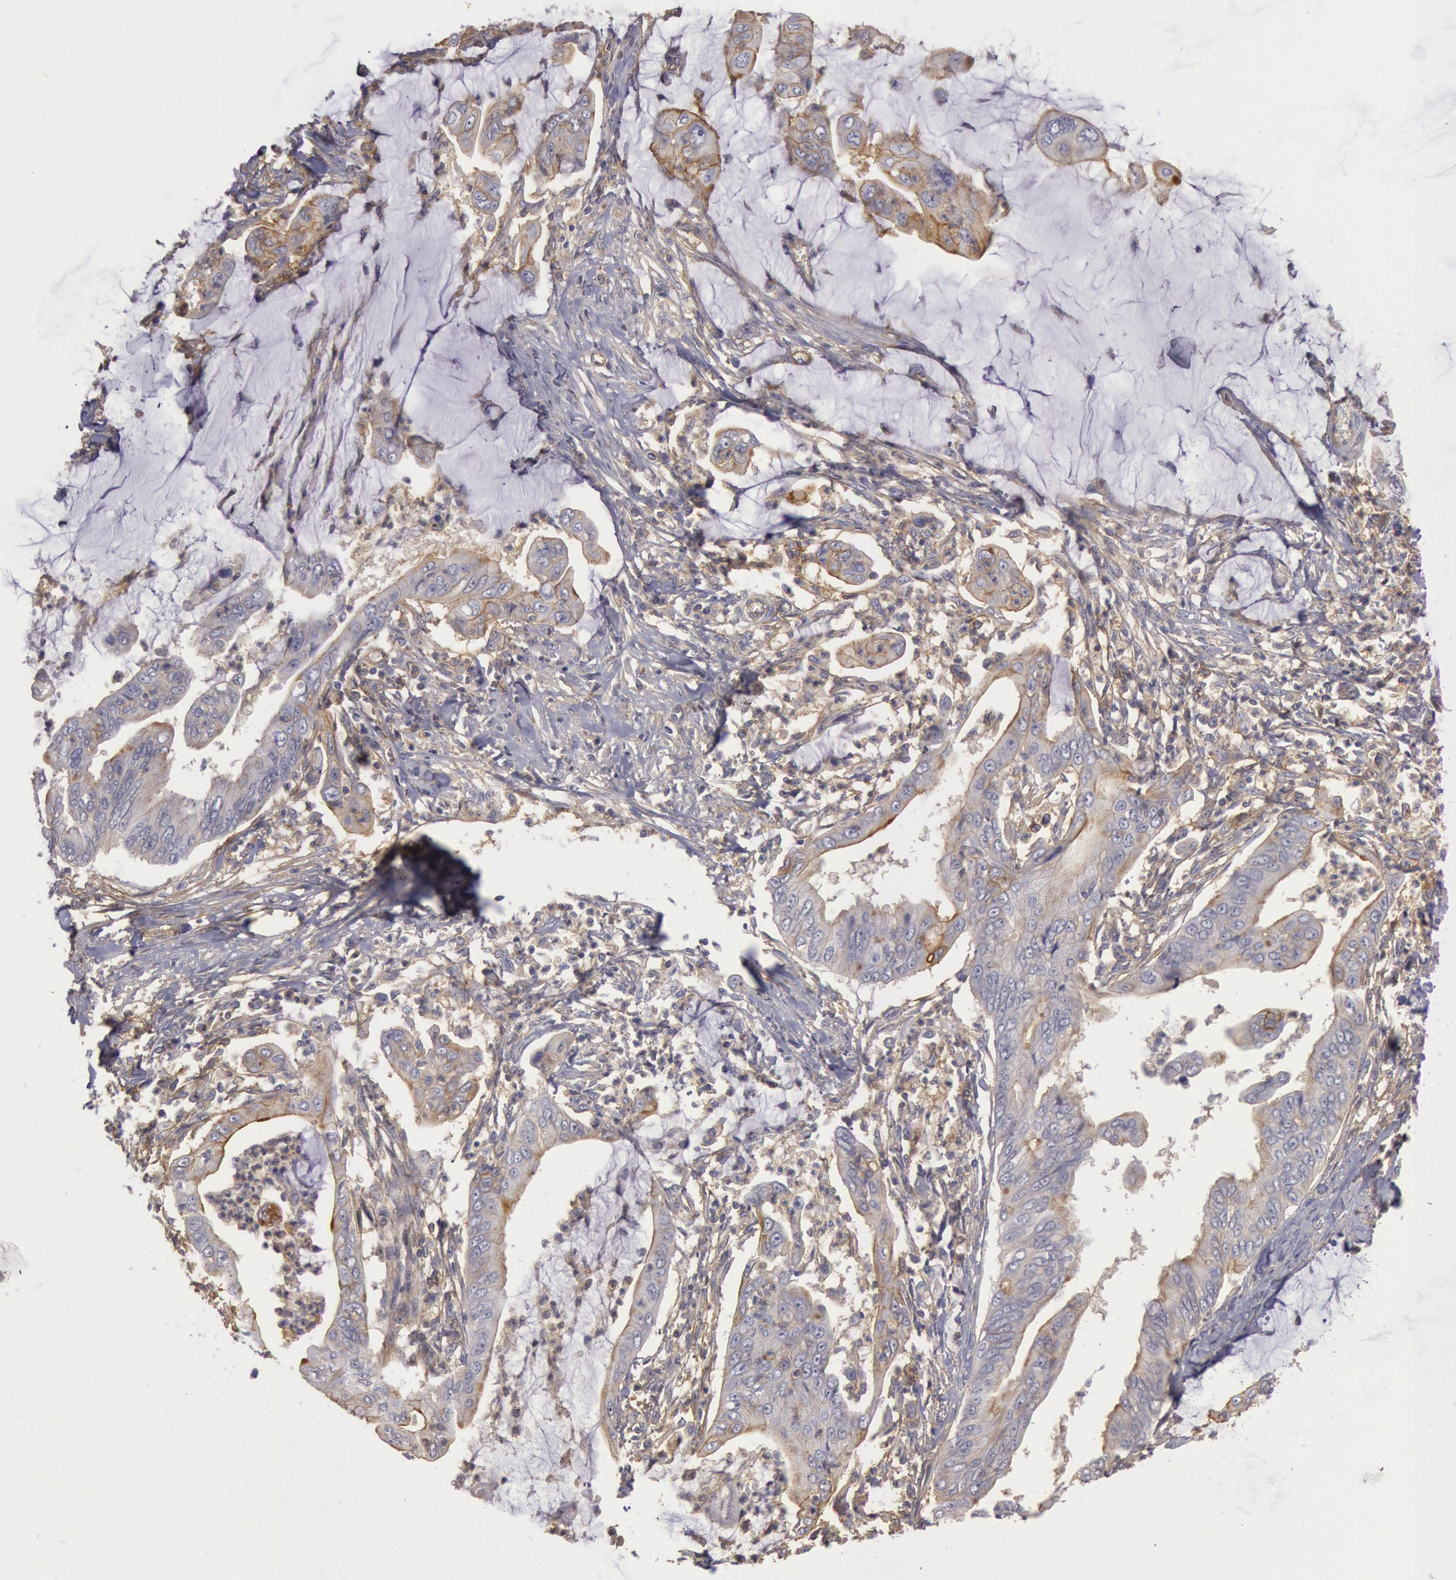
{"staining": {"intensity": "moderate", "quantity": ">75%", "location": "cytoplasmic/membranous"}, "tissue": "stomach cancer", "cell_type": "Tumor cells", "image_type": "cancer", "snomed": [{"axis": "morphology", "description": "Adenocarcinoma, NOS"}, {"axis": "topography", "description": "Stomach, upper"}], "caption": "High-power microscopy captured an IHC micrograph of stomach cancer, revealing moderate cytoplasmic/membranous positivity in about >75% of tumor cells.", "gene": "SNAP23", "patient": {"sex": "male", "age": 80}}